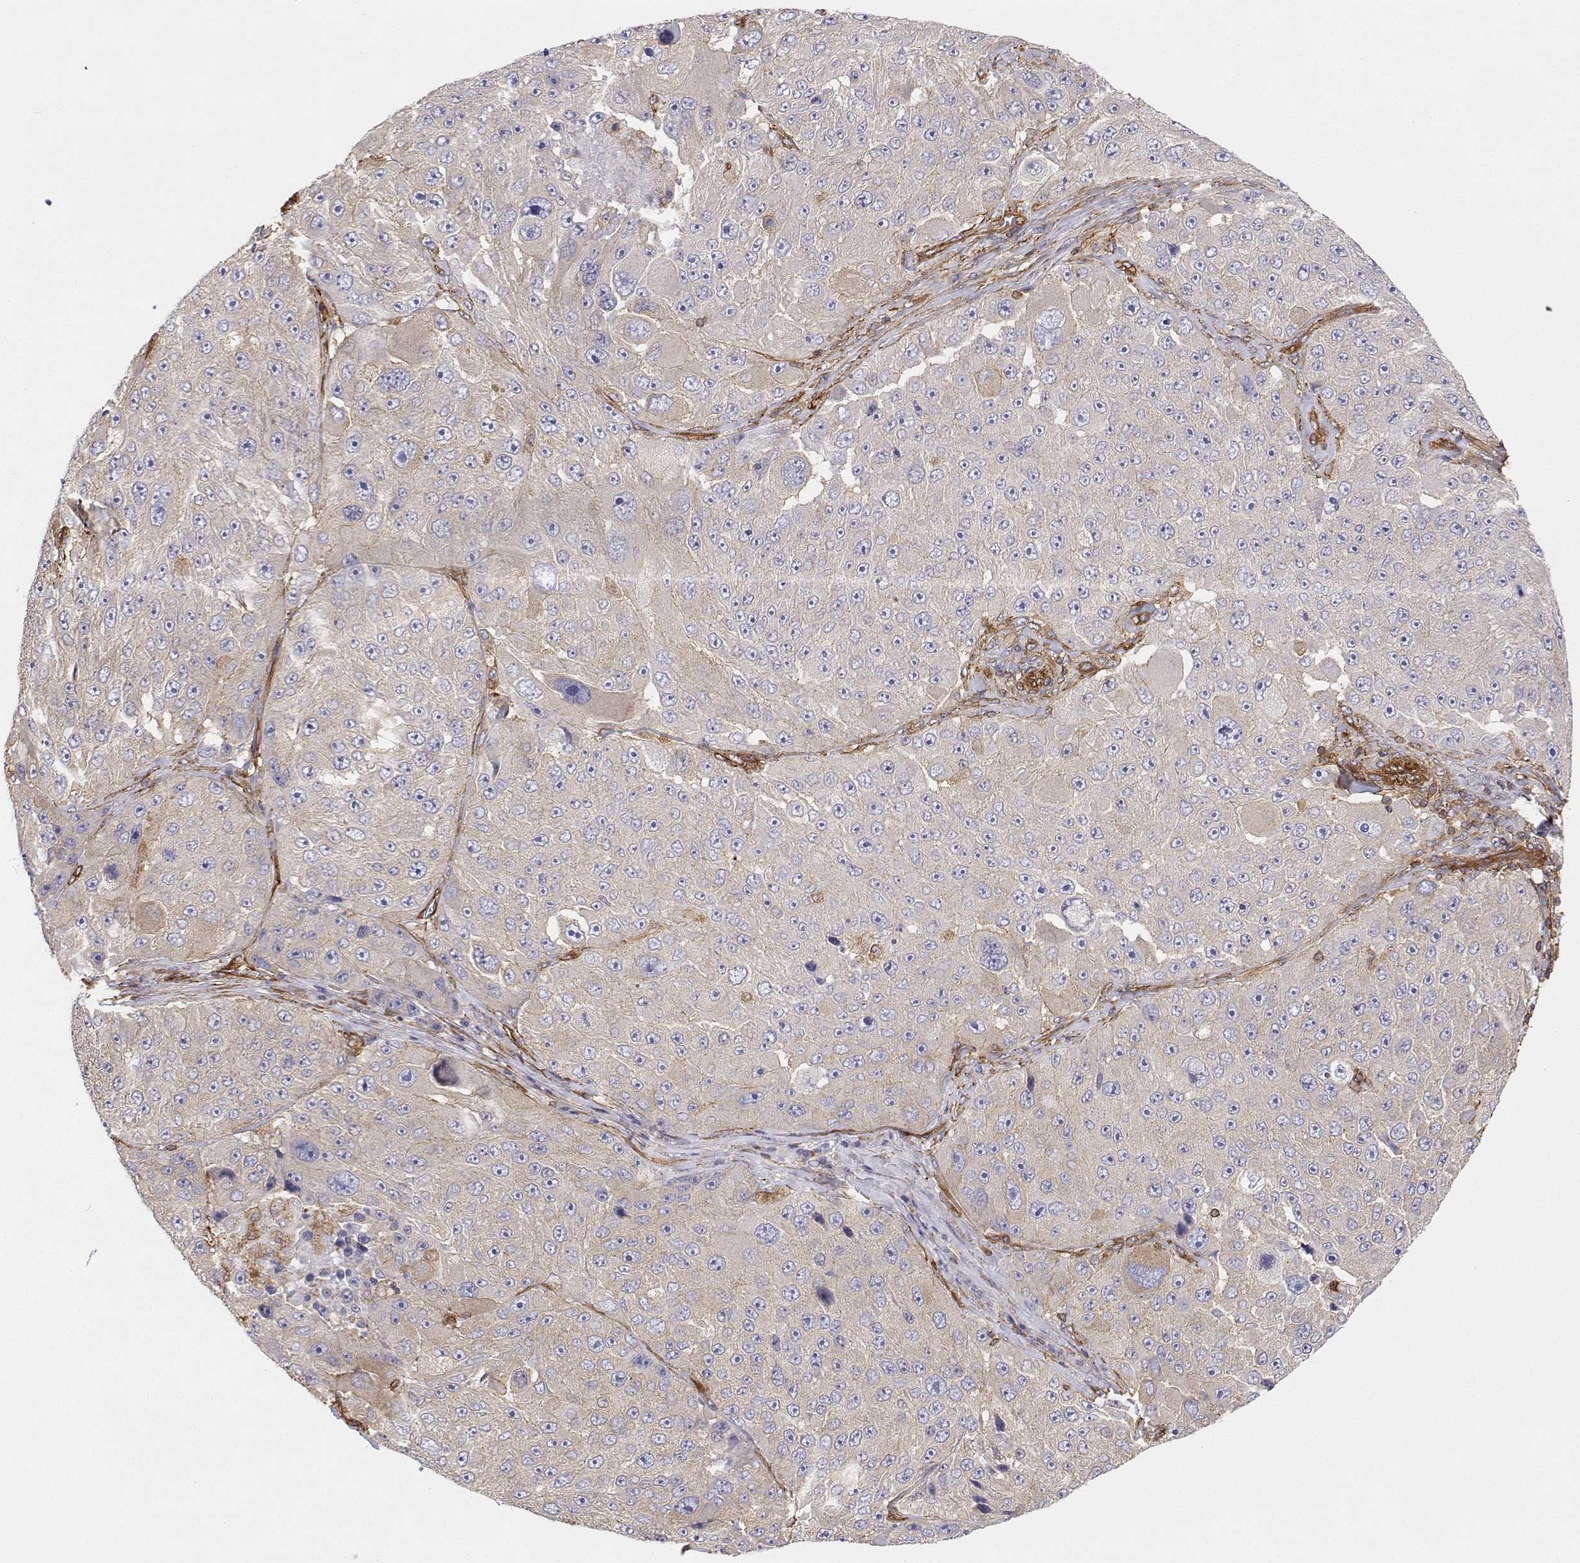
{"staining": {"intensity": "negative", "quantity": "none", "location": "none"}, "tissue": "melanoma", "cell_type": "Tumor cells", "image_type": "cancer", "snomed": [{"axis": "morphology", "description": "Malignant melanoma, Metastatic site"}, {"axis": "topography", "description": "Lymph node"}], "caption": "Melanoma was stained to show a protein in brown. There is no significant expression in tumor cells.", "gene": "MYH9", "patient": {"sex": "male", "age": 62}}